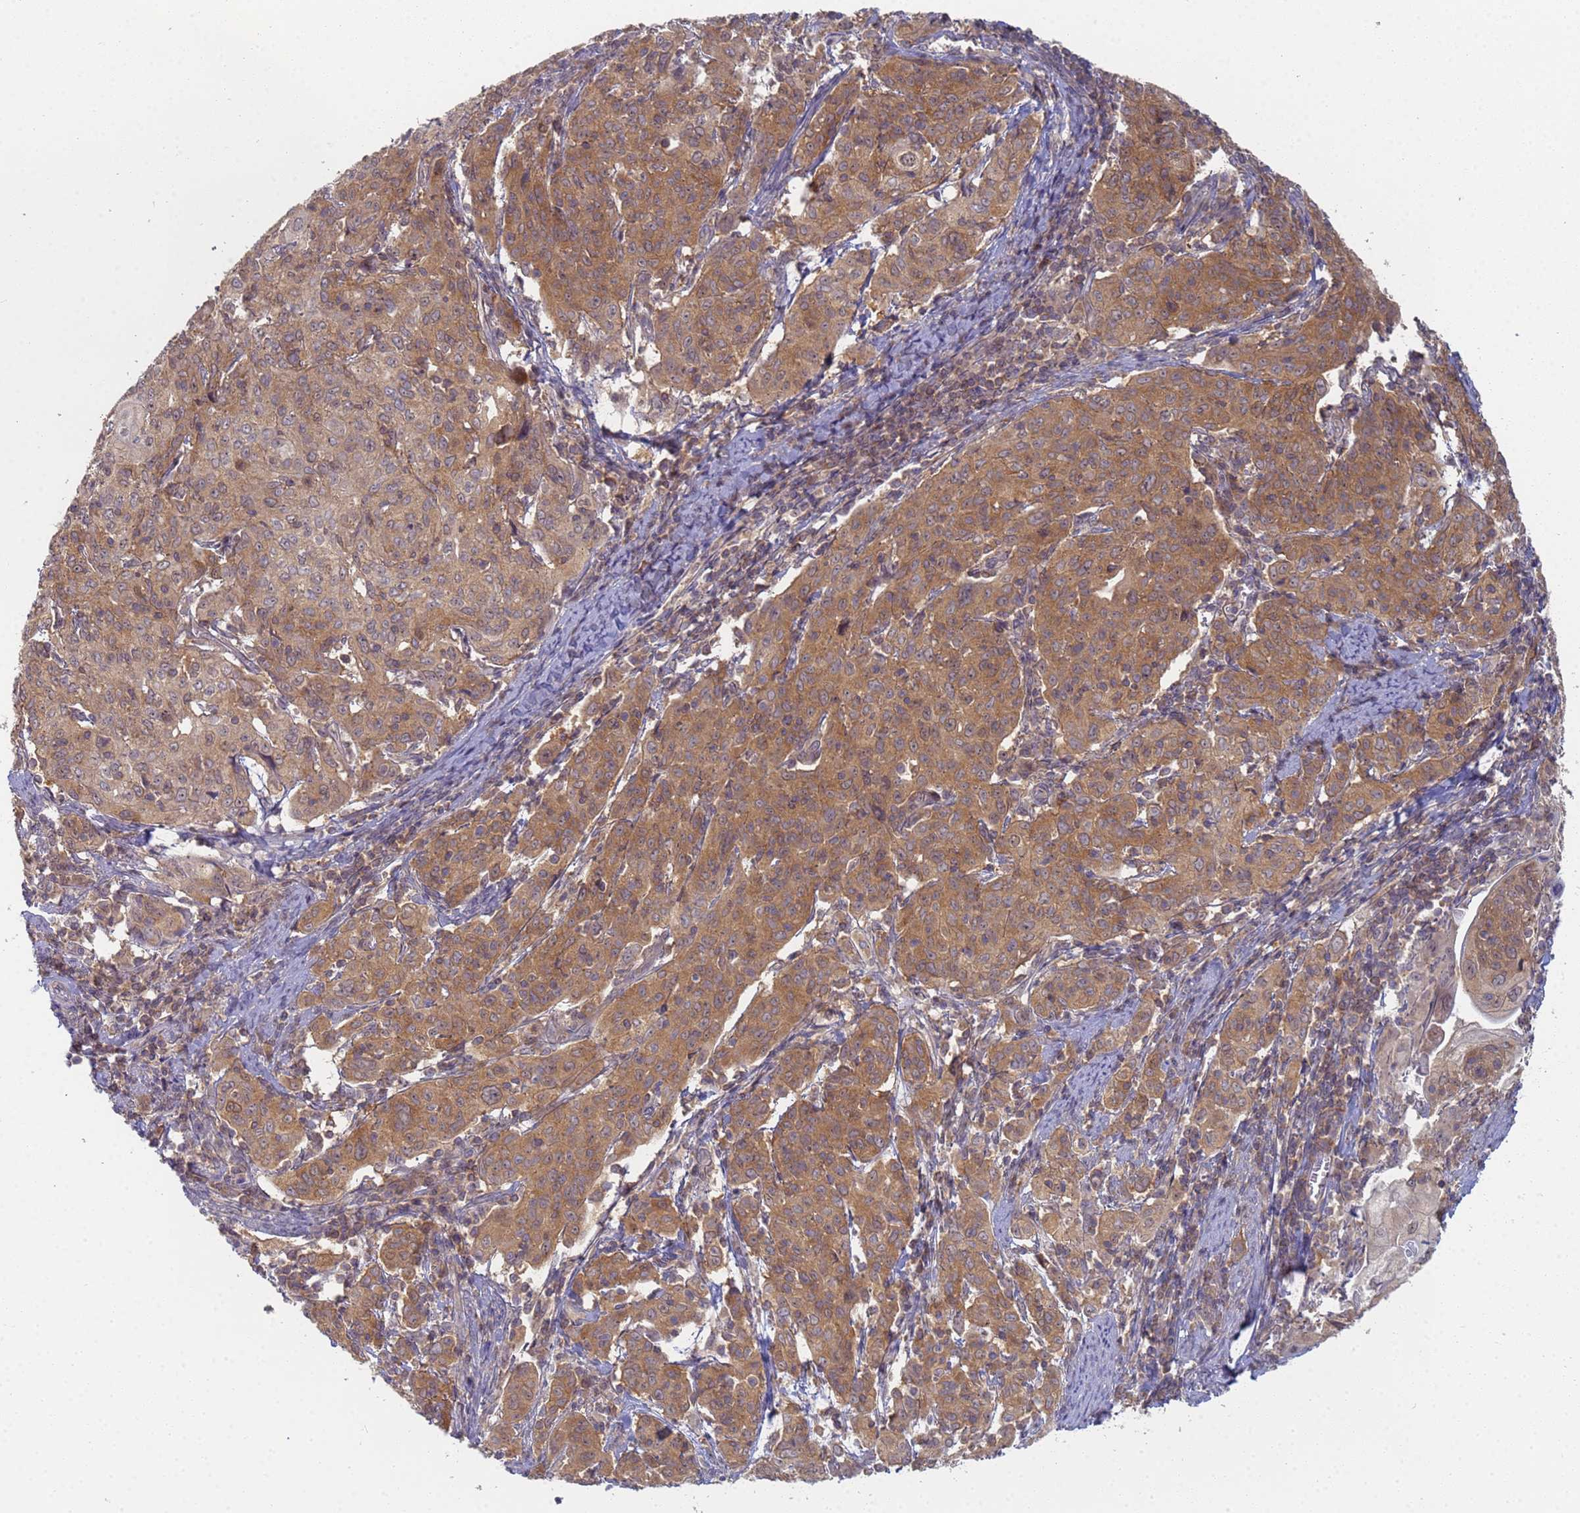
{"staining": {"intensity": "moderate", "quantity": ">75%", "location": "cytoplasmic/membranous"}, "tissue": "cervical cancer", "cell_type": "Tumor cells", "image_type": "cancer", "snomed": [{"axis": "morphology", "description": "Squamous cell carcinoma, NOS"}, {"axis": "topography", "description": "Cervix"}], "caption": "Moderate cytoplasmic/membranous positivity is seen in approximately >75% of tumor cells in cervical squamous cell carcinoma.", "gene": "SHARPIN", "patient": {"sex": "female", "age": 67}}